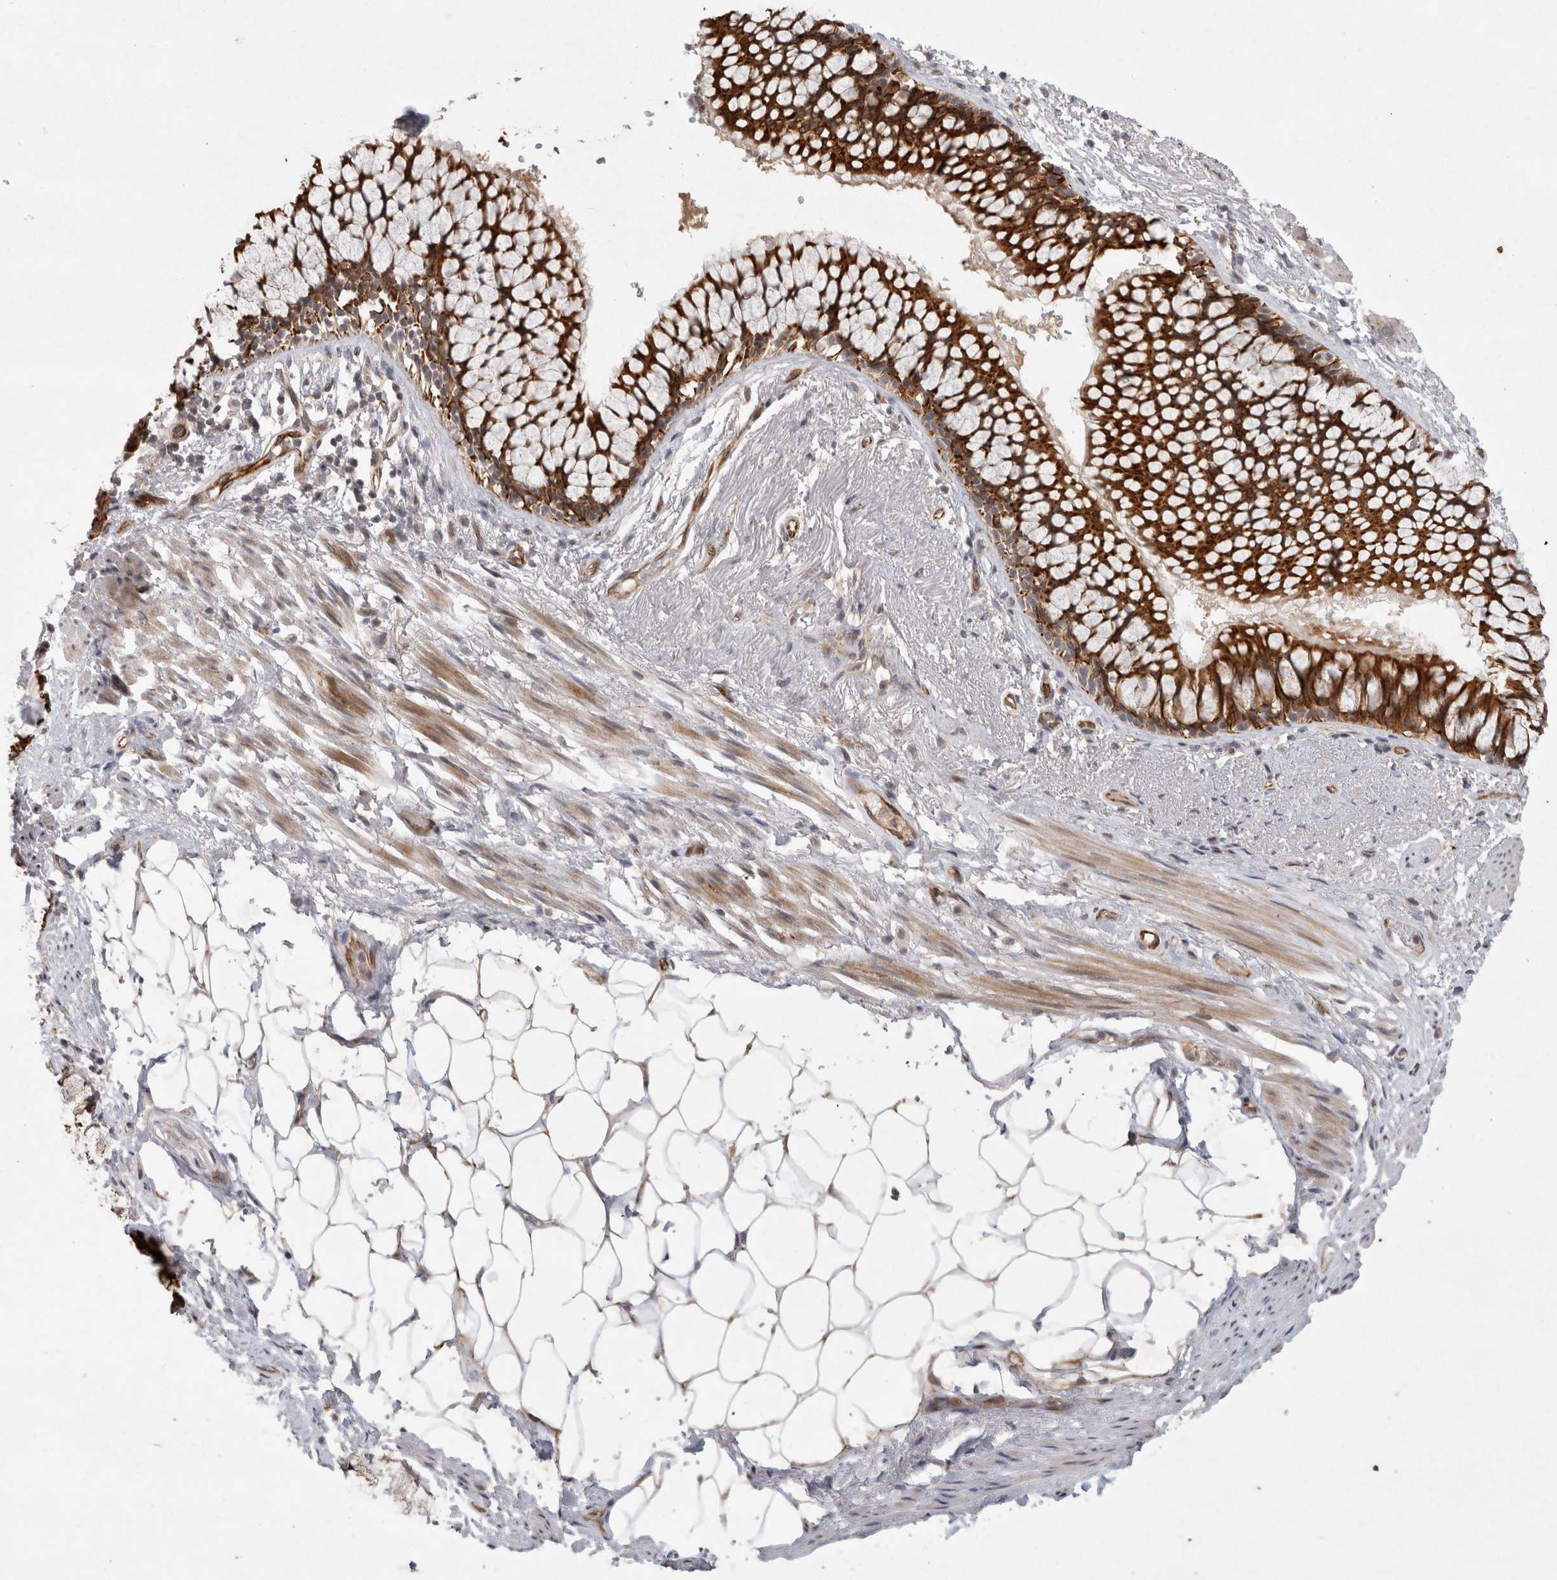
{"staining": {"intensity": "moderate", "quantity": "<25%", "location": "cytoplasmic/membranous"}, "tissue": "adipose tissue", "cell_type": "Adipocytes", "image_type": "normal", "snomed": [{"axis": "morphology", "description": "Normal tissue, NOS"}, {"axis": "topography", "description": "Cartilage tissue"}, {"axis": "topography", "description": "Bronchus"}], "caption": "Immunohistochemical staining of benign human adipose tissue displays <25% levels of moderate cytoplasmic/membranous protein expression in approximately <25% of adipocytes. (DAB = brown stain, brightfield microscopy at high magnification).", "gene": "CRISPLD1", "patient": {"sex": "female", "age": 73}}